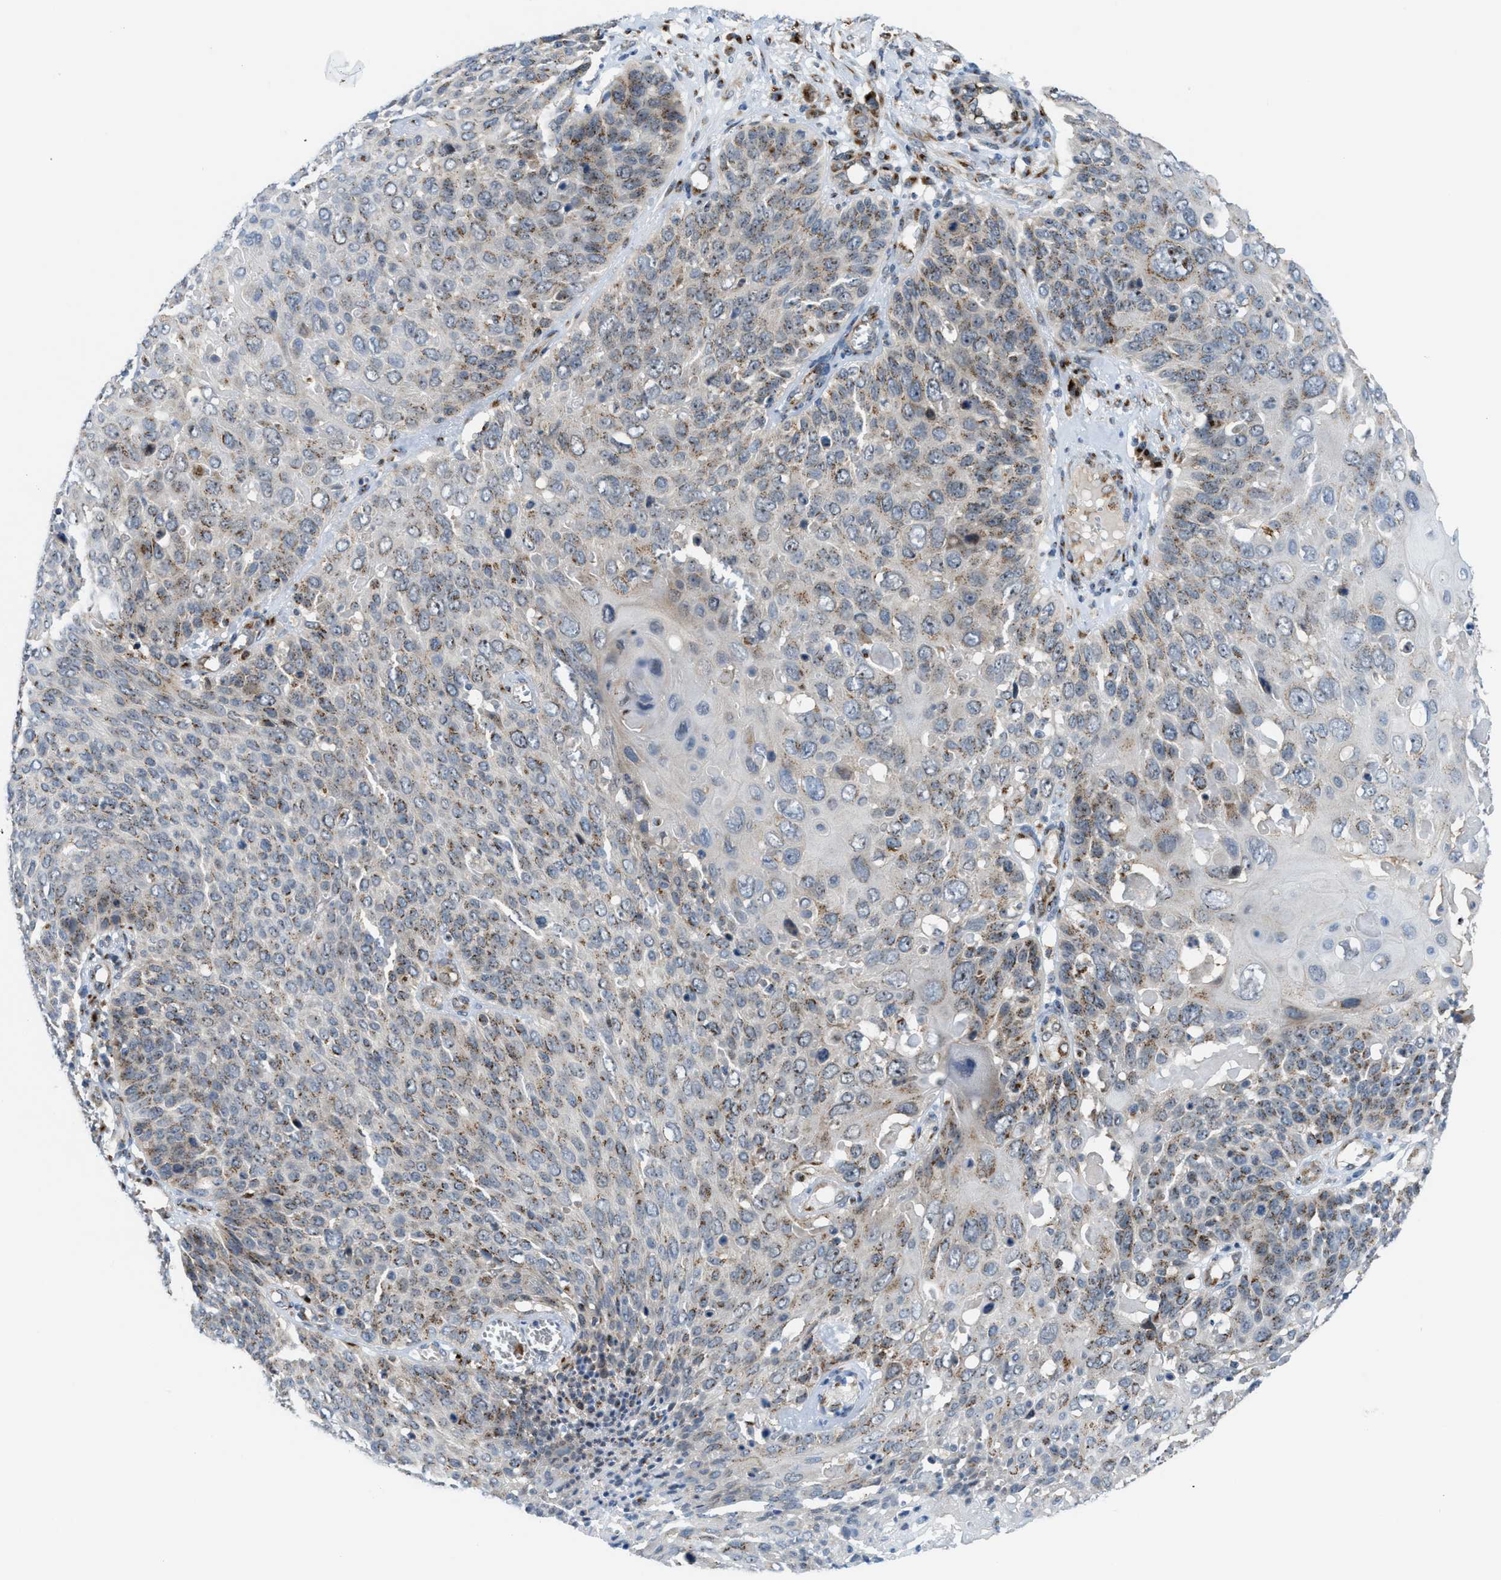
{"staining": {"intensity": "weak", "quantity": "25%-75%", "location": "cytoplasmic/membranous"}, "tissue": "cervical cancer", "cell_type": "Tumor cells", "image_type": "cancer", "snomed": [{"axis": "morphology", "description": "Squamous cell carcinoma, NOS"}, {"axis": "topography", "description": "Cervix"}], "caption": "This is an image of IHC staining of cervical squamous cell carcinoma, which shows weak expression in the cytoplasmic/membranous of tumor cells.", "gene": "SLC38A10", "patient": {"sex": "female", "age": 74}}